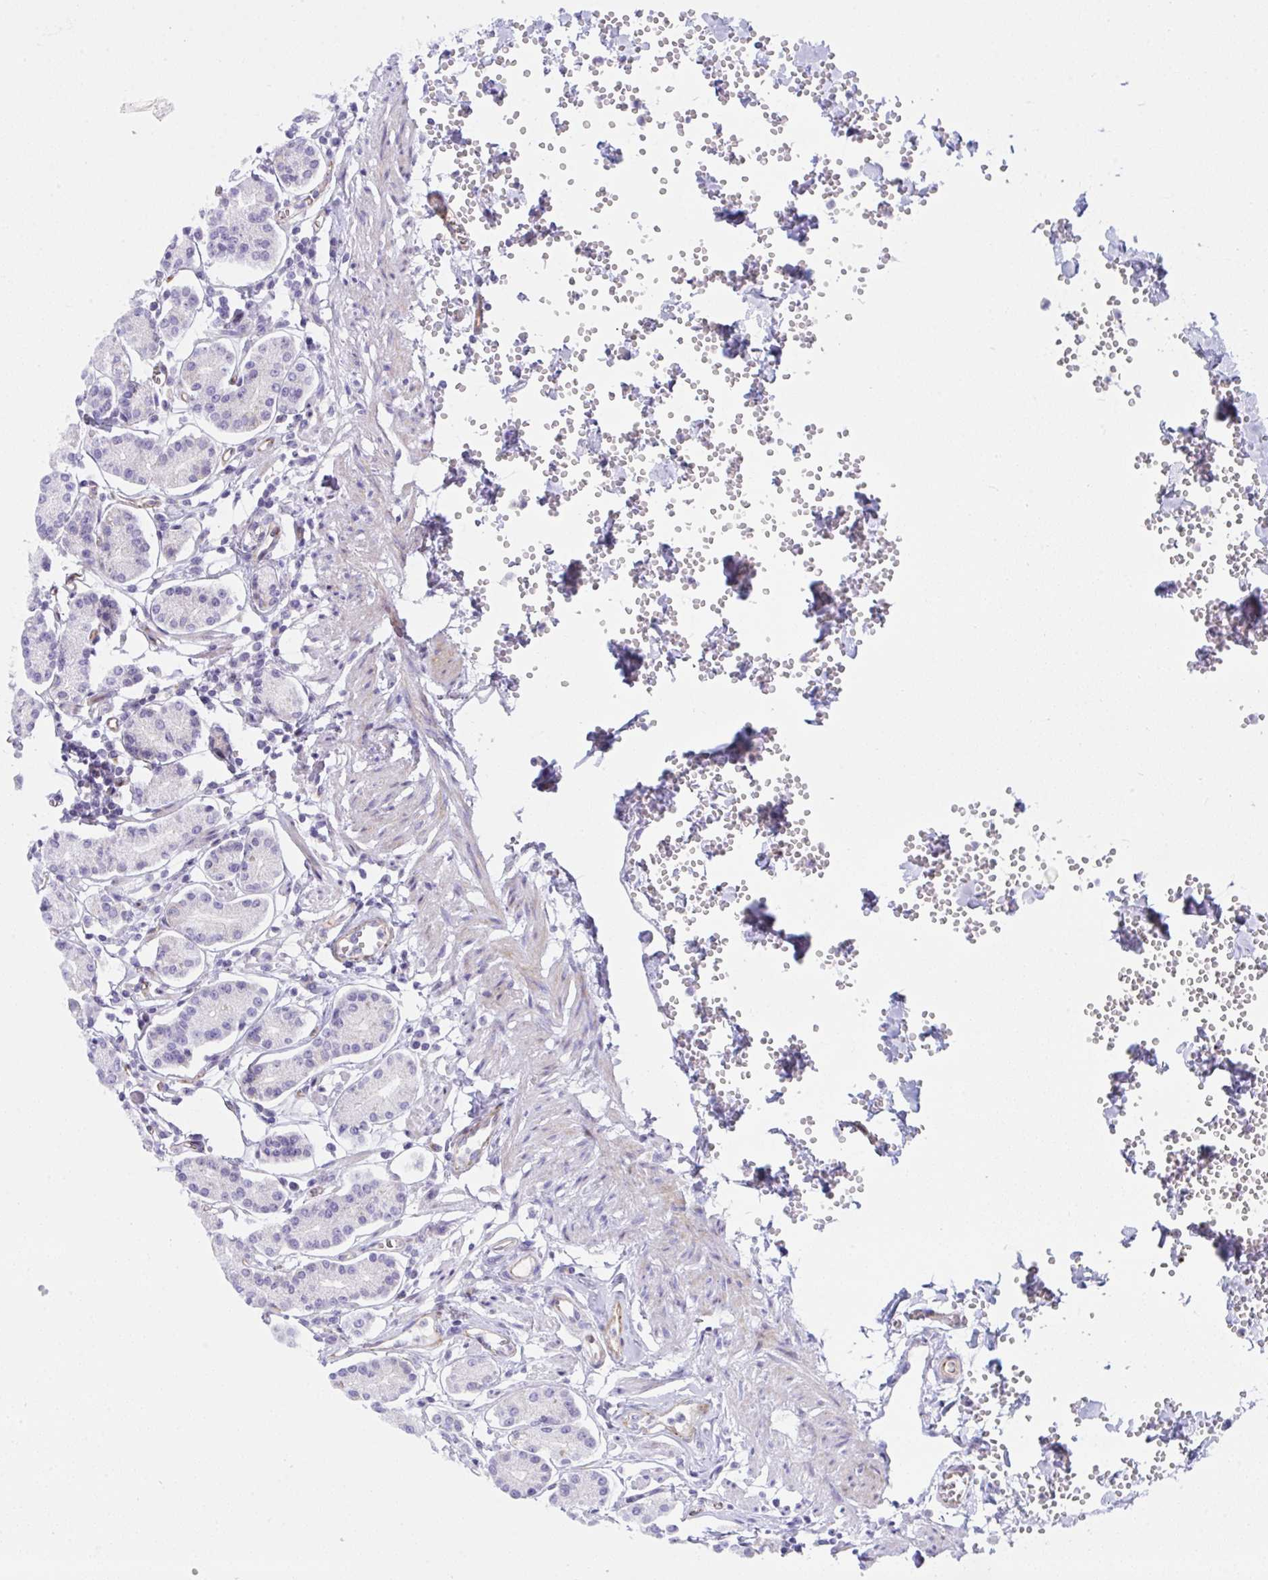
{"staining": {"intensity": "negative", "quantity": "none", "location": "none"}, "tissue": "stomach", "cell_type": "Glandular cells", "image_type": "normal", "snomed": [{"axis": "morphology", "description": "Normal tissue, NOS"}, {"axis": "topography", "description": "Stomach"}], "caption": "Glandular cells show no significant positivity in unremarkable stomach. Brightfield microscopy of immunohistochemistry (IHC) stained with DAB (3,3'-diaminobenzidine) (brown) and hematoxylin (blue), captured at high magnification.", "gene": "ZNF713", "patient": {"sex": "female", "age": 62}}